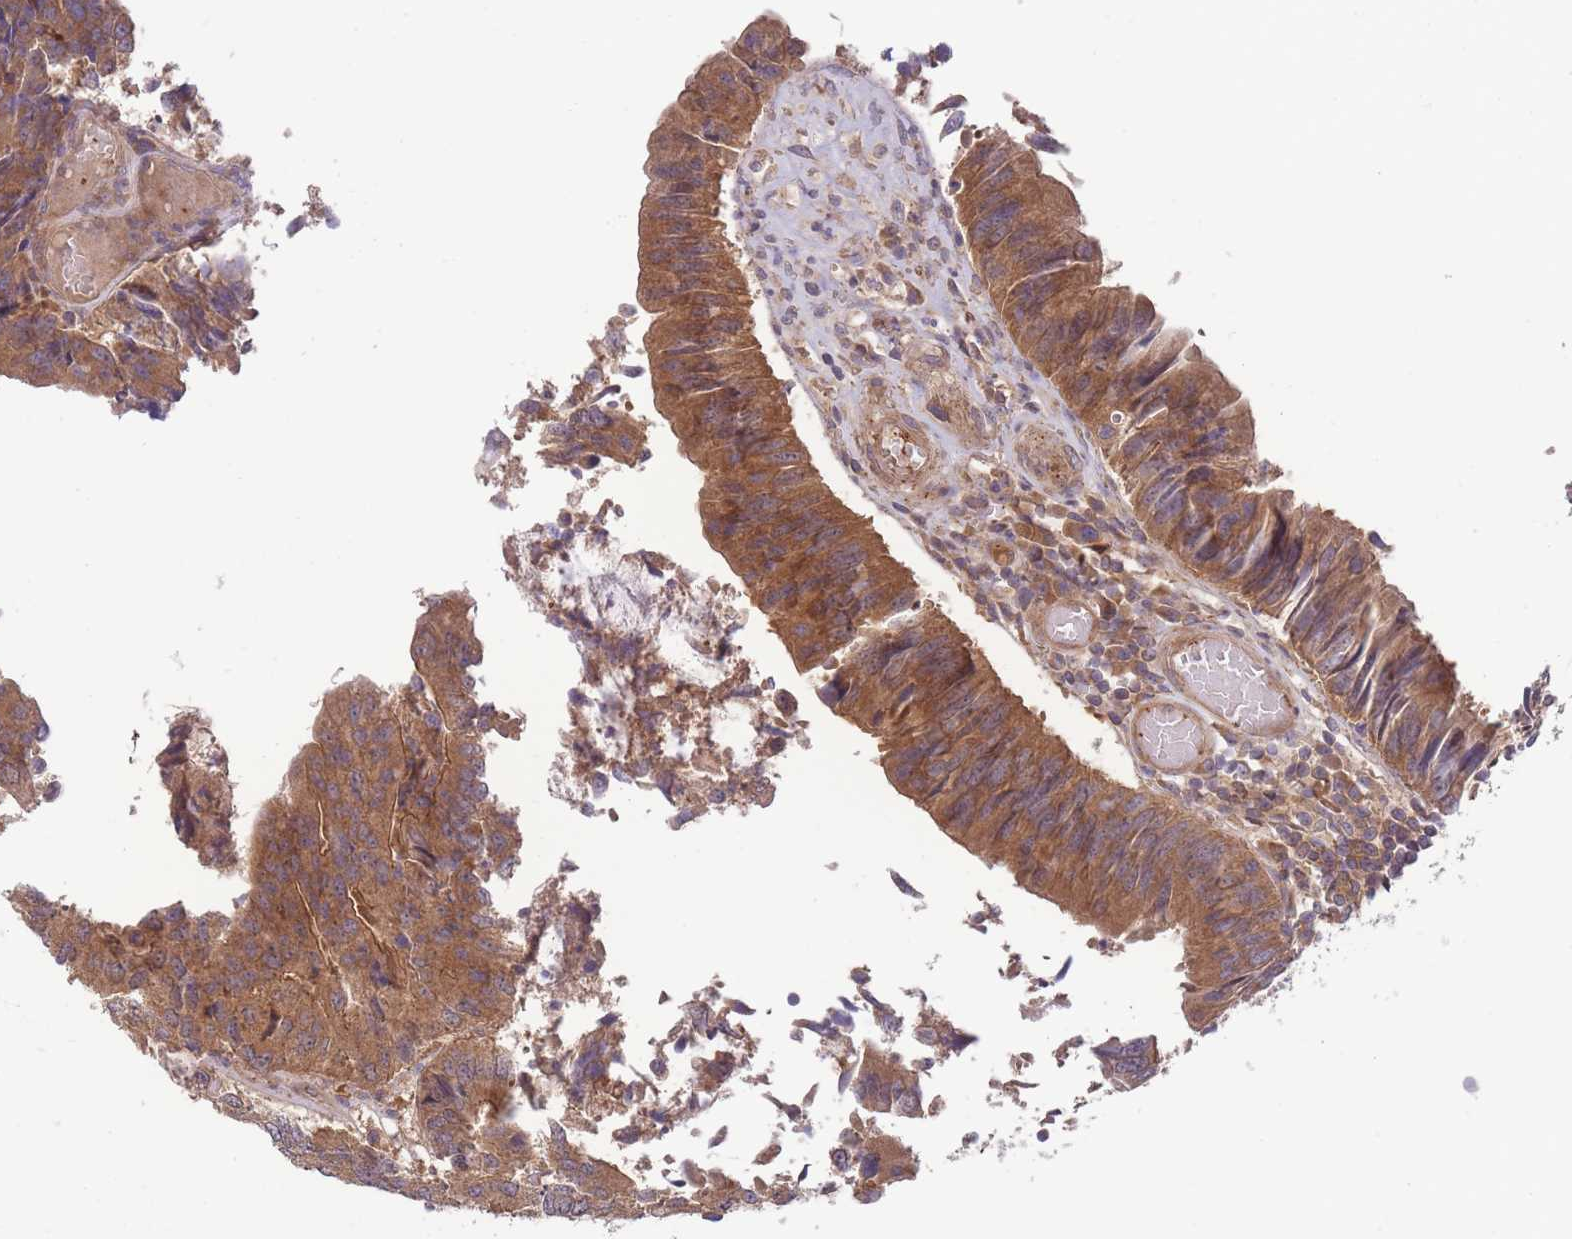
{"staining": {"intensity": "moderate", "quantity": ">75%", "location": "cytoplasmic/membranous"}, "tissue": "colorectal cancer", "cell_type": "Tumor cells", "image_type": "cancer", "snomed": [{"axis": "morphology", "description": "Adenocarcinoma, NOS"}, {"axis": "topography", "description": "Colon"}], "caption": "Protein expression analysis of human colorectal cancer reveals moderate cytoplasmic/membranous positivity in about >75% of tumor cells. (Brightfield microscopy of DAB IHC at high magnification).", "gene": "PFDN6", "patient": {"sex": "female", "age": 67}}